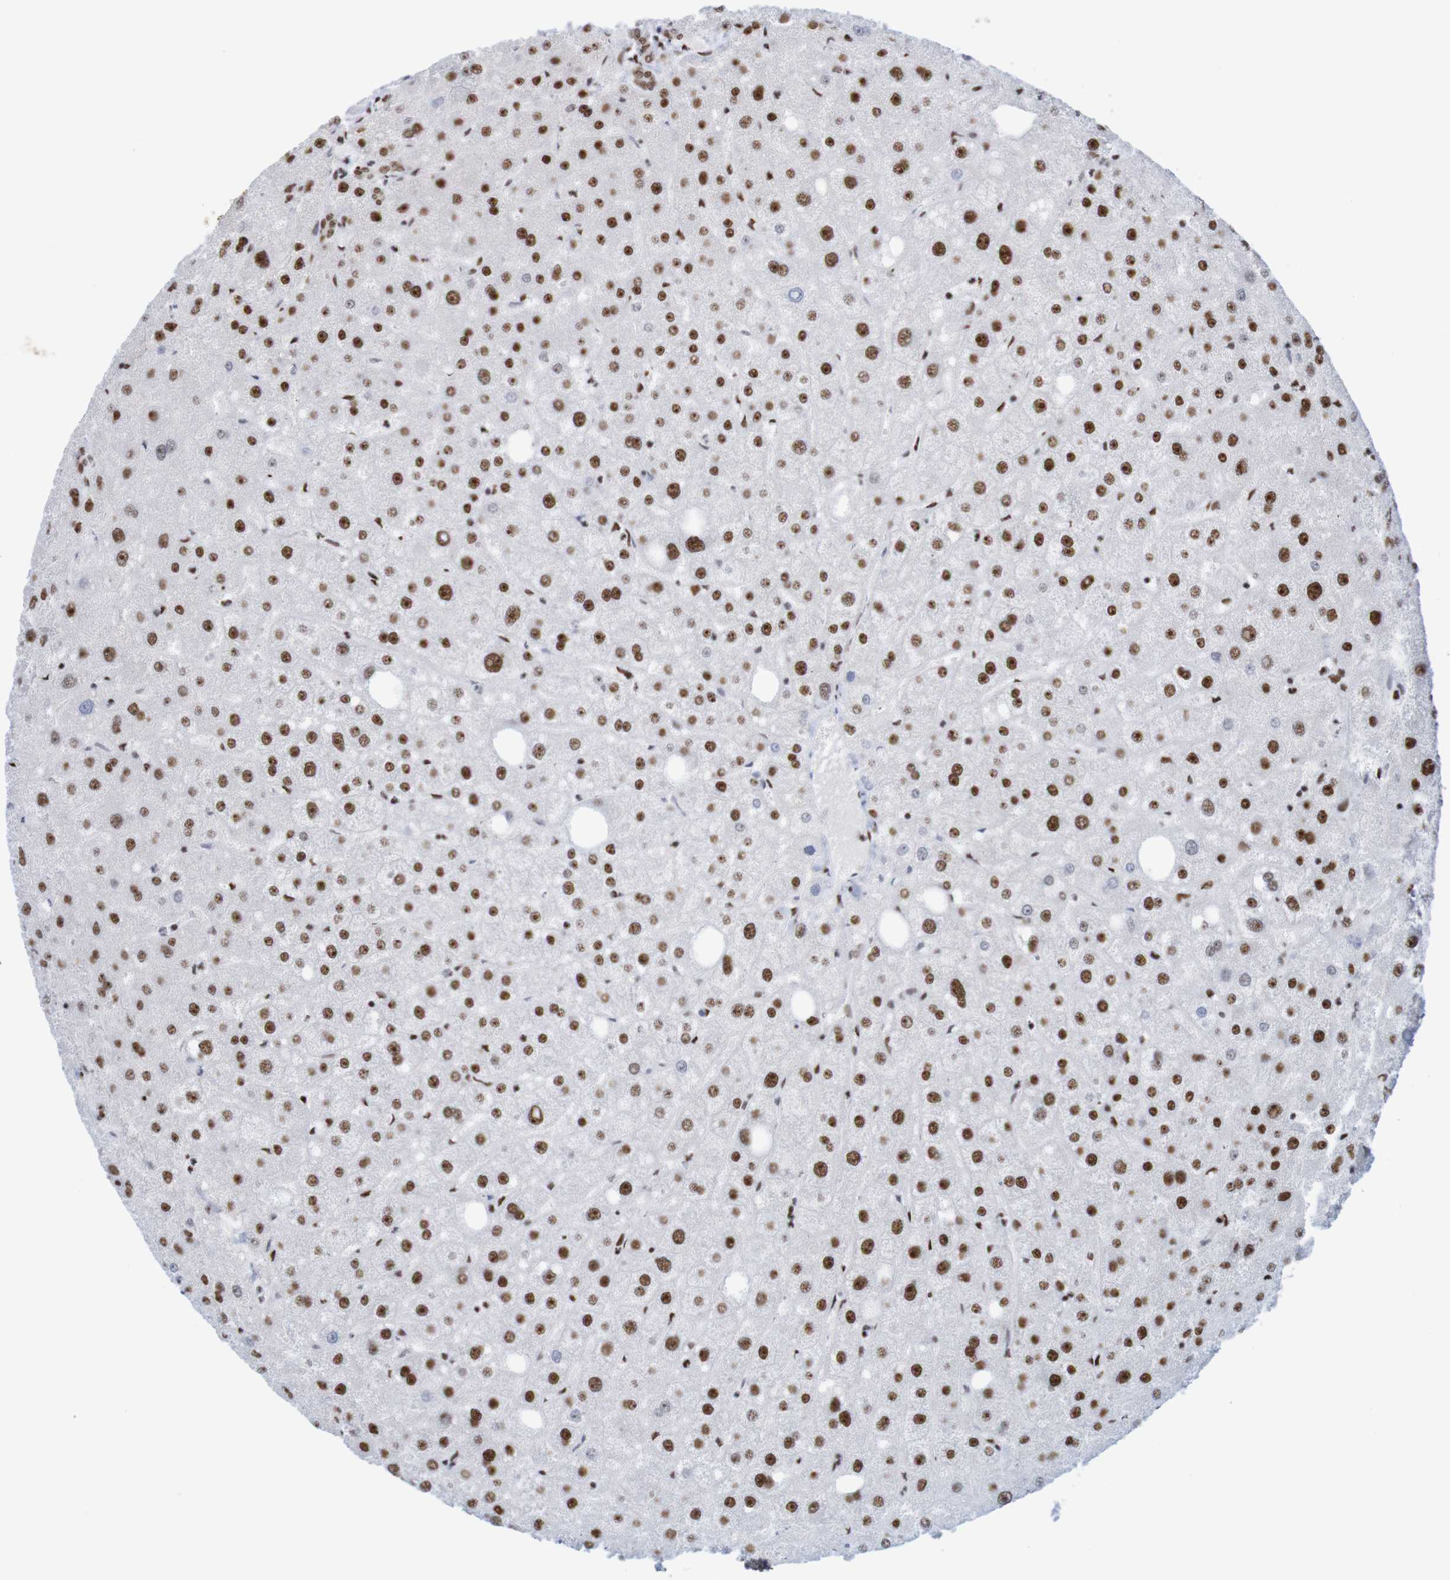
{"staining": {"intensity": "strong", "quantity": ">75%", "location": "nuclear"}, "tissue": "liver", "cell_type": "Cholangiocytes", "image_type": "normal", "snomed": [{"axis": "morphology", "description": "Normal tissue, NOS"}, {"axis": "topography", "description": "Liver"}], "caption": "The image reveals immunohistochemical staining of benign liver. There is strong nuclear expression is seen in about >75% of cholangiocytes. Nuclei are stained in blue.", "gene": "THRAP3", "patient": {"sex": "male", "age": 73}}